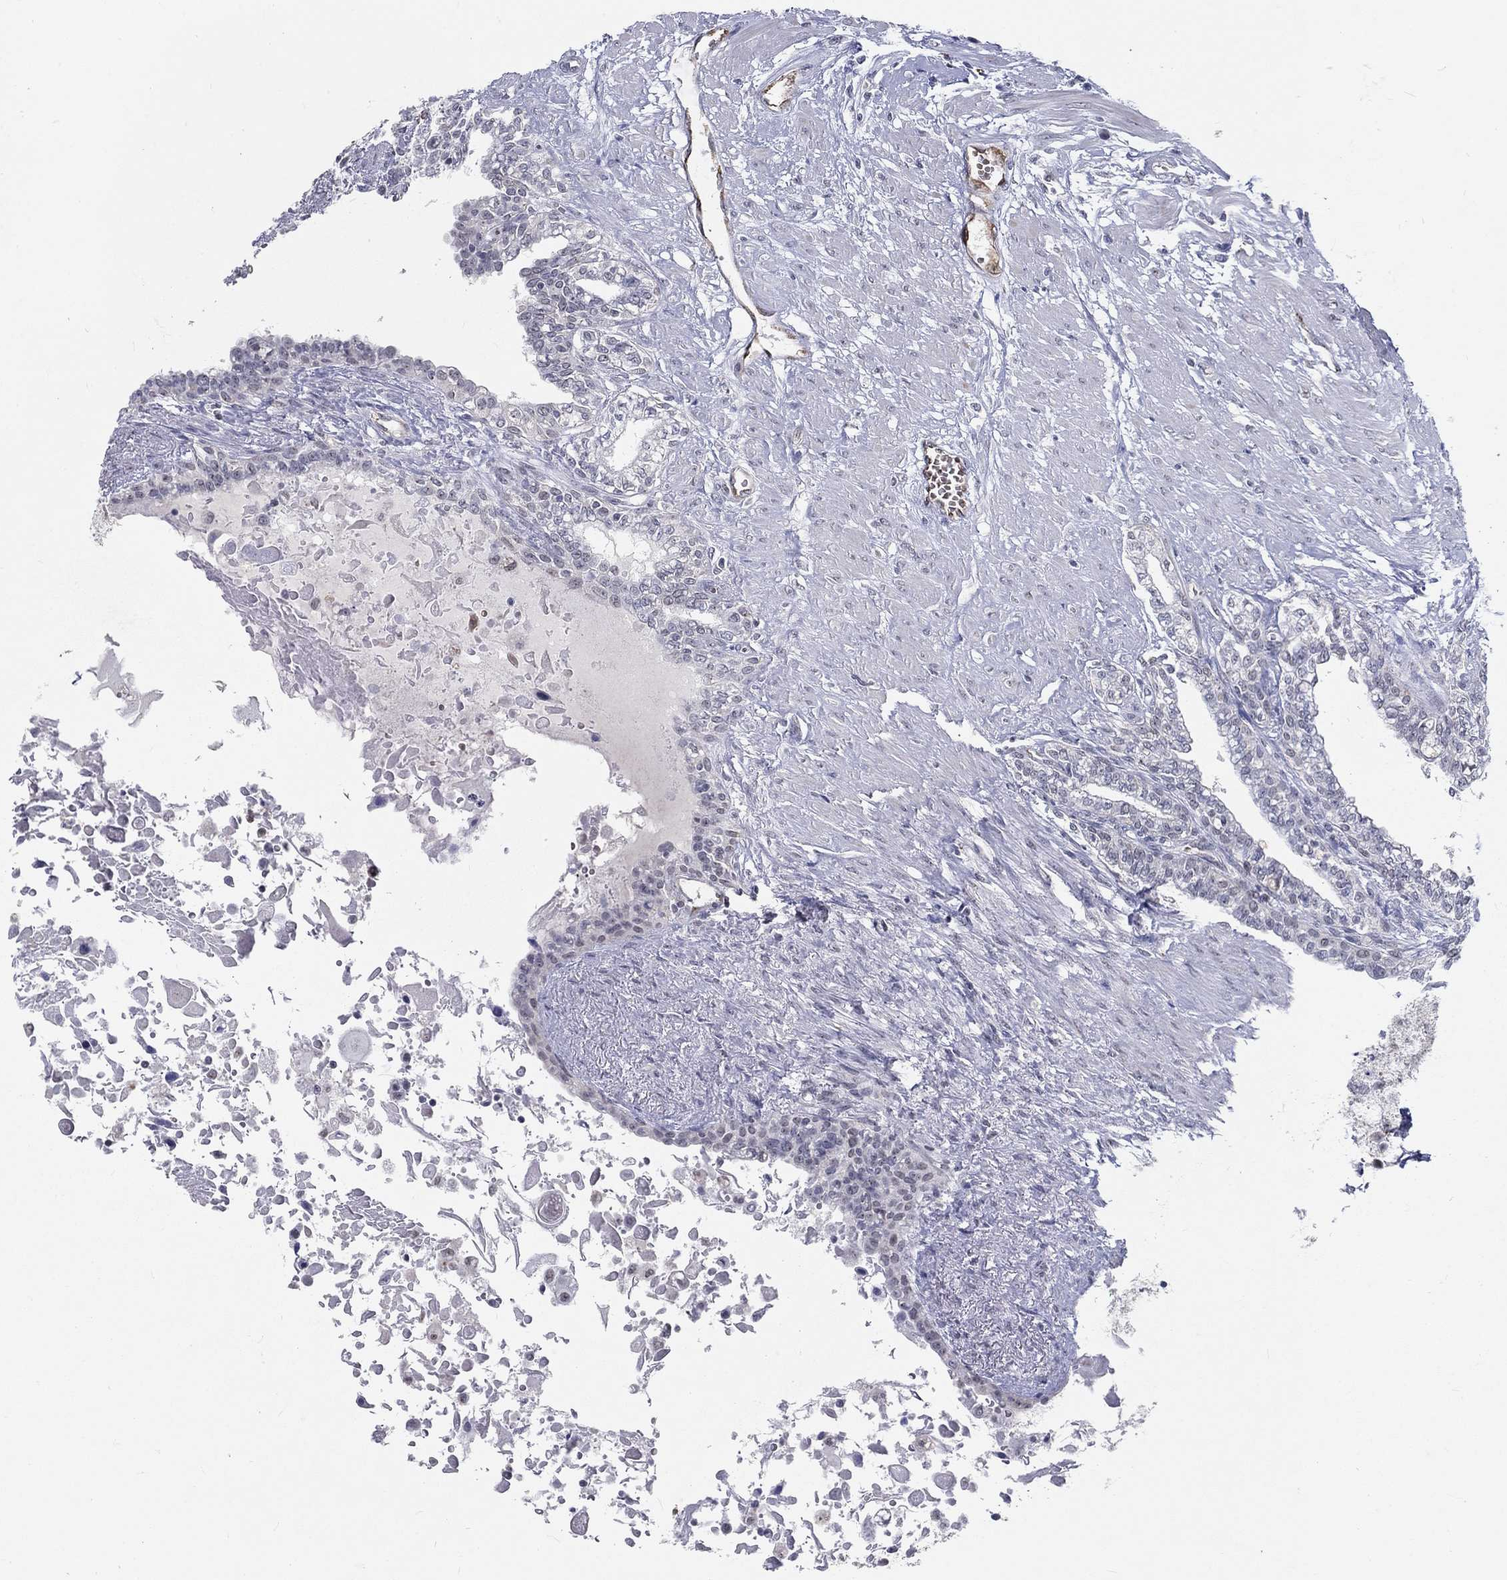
{"staining": {"intensity": "moderate", "quantity": "<25%", "location": "nuclear"}, "tissue": "seminal vesicle", "cell_type": "Glandular cells", "image_type": "normal", "snomed": [{"axis": "morphology", "description": "Normal tissue, NOS"}, {"axis": "morphology", "description": "Urothelial carcinoma, NOS"}, {"axis": "topography", "description": "Urinary bladder"}, {"axis": "topography", "description": "Seminal veicle"}], "caption": "Immunohistochemistry (IHC) micrograph of benign human seminal vesicle stained for a protein (brown), which reveals low levels of moderate nuclear positivity in about <25% of glandular cells.", "gene": "ZBED1", "patient": {"sex": "male", "age": 76}}